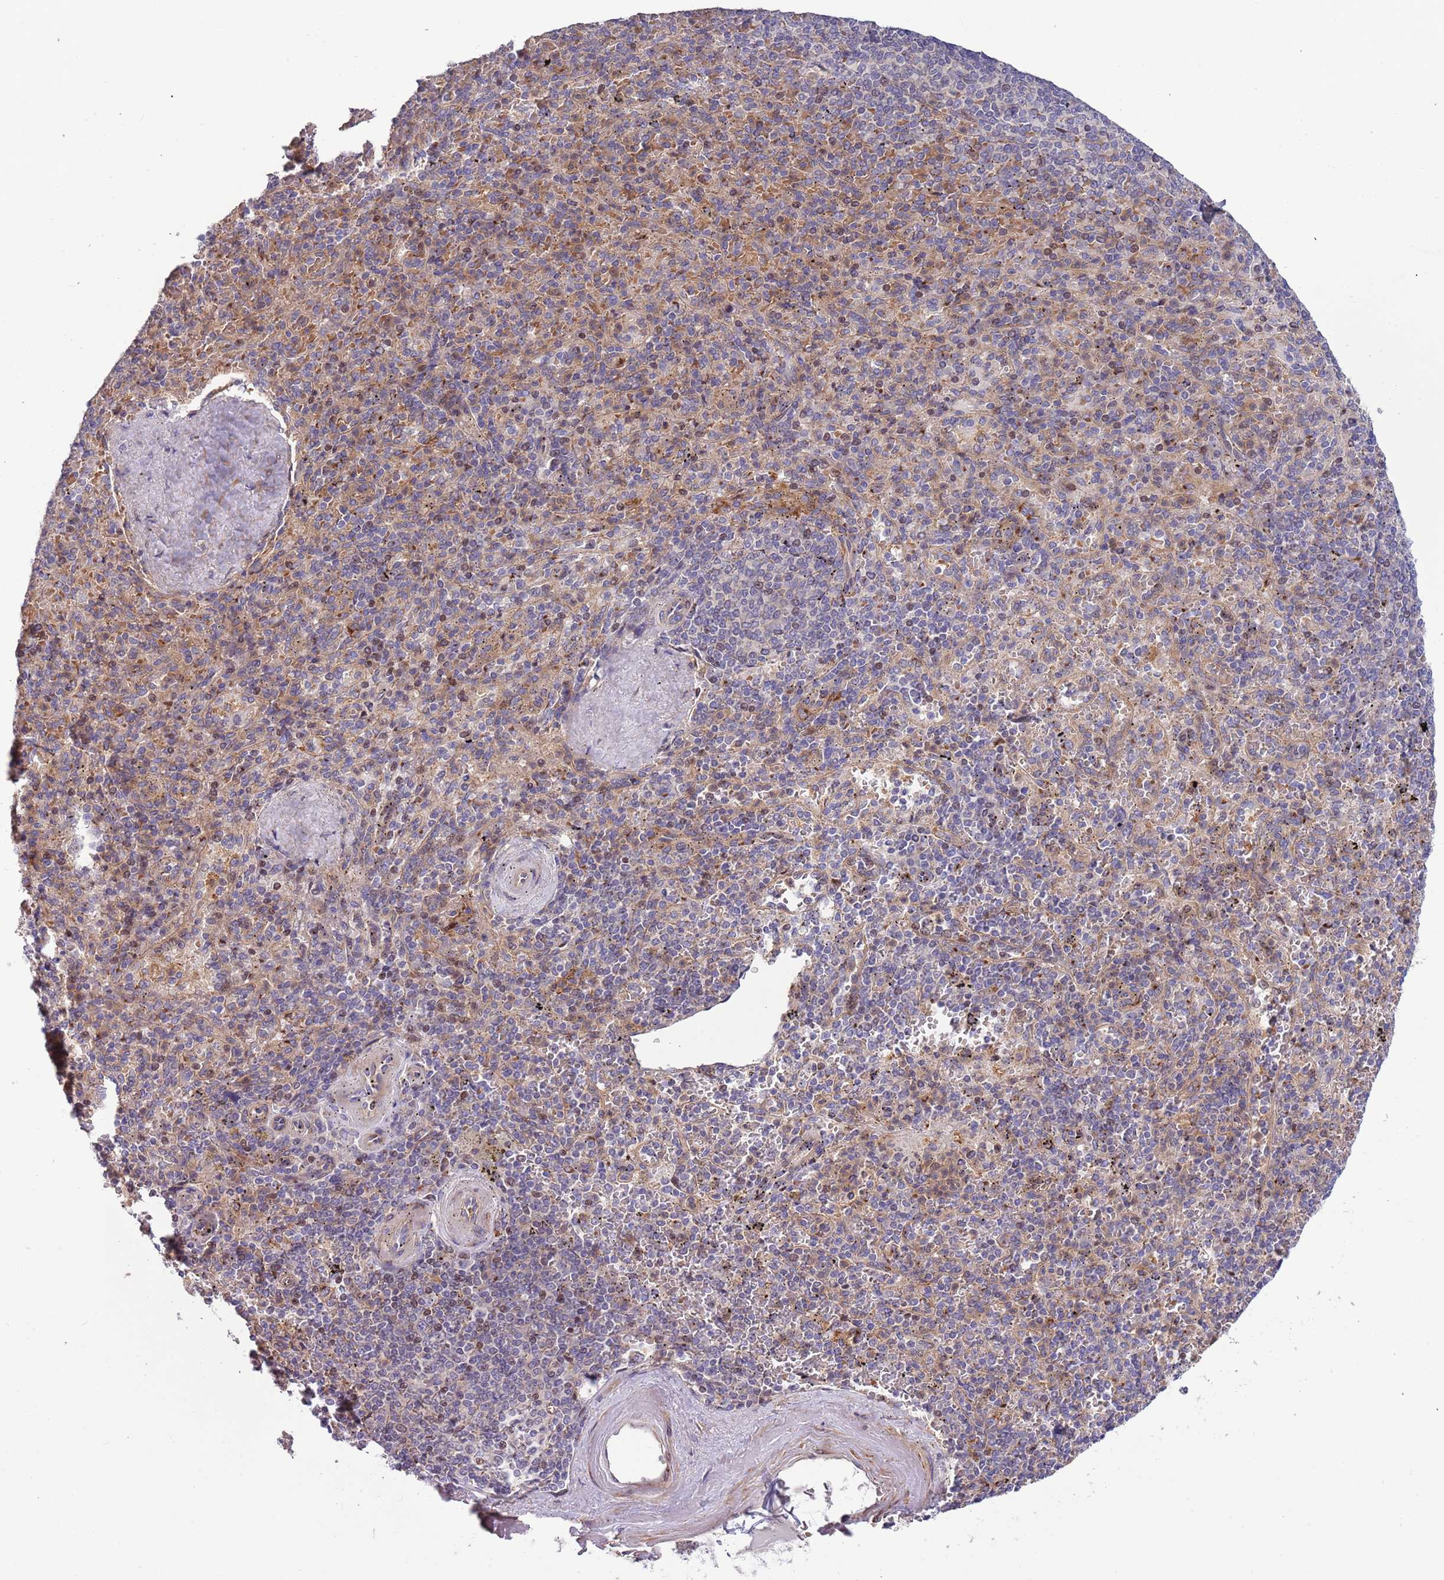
{"staining": {"intensity": "weak", "quantity": "<25%", "location": "cytoplasmic/membranous"}, "tissue": "spleen", "cell_type": "Cells in red pulp", "image_type": "normal", "snomed": [{"axis": "morphology", "description": "Normal tissue, NOS"}, {"axis": "topography", "description": "Spleen"}], "caption": "This photomicrograph is of benign spleen stained with immunohistochemistry to label a protein in brown with the nuclei are counter-stained blue. There is no staining in cells in red pulp. (DAB immunohistochemistry with hematoxylin counter stain).", "gene": "ITGB6", "patient": {"sex": "male", "age": 82}}